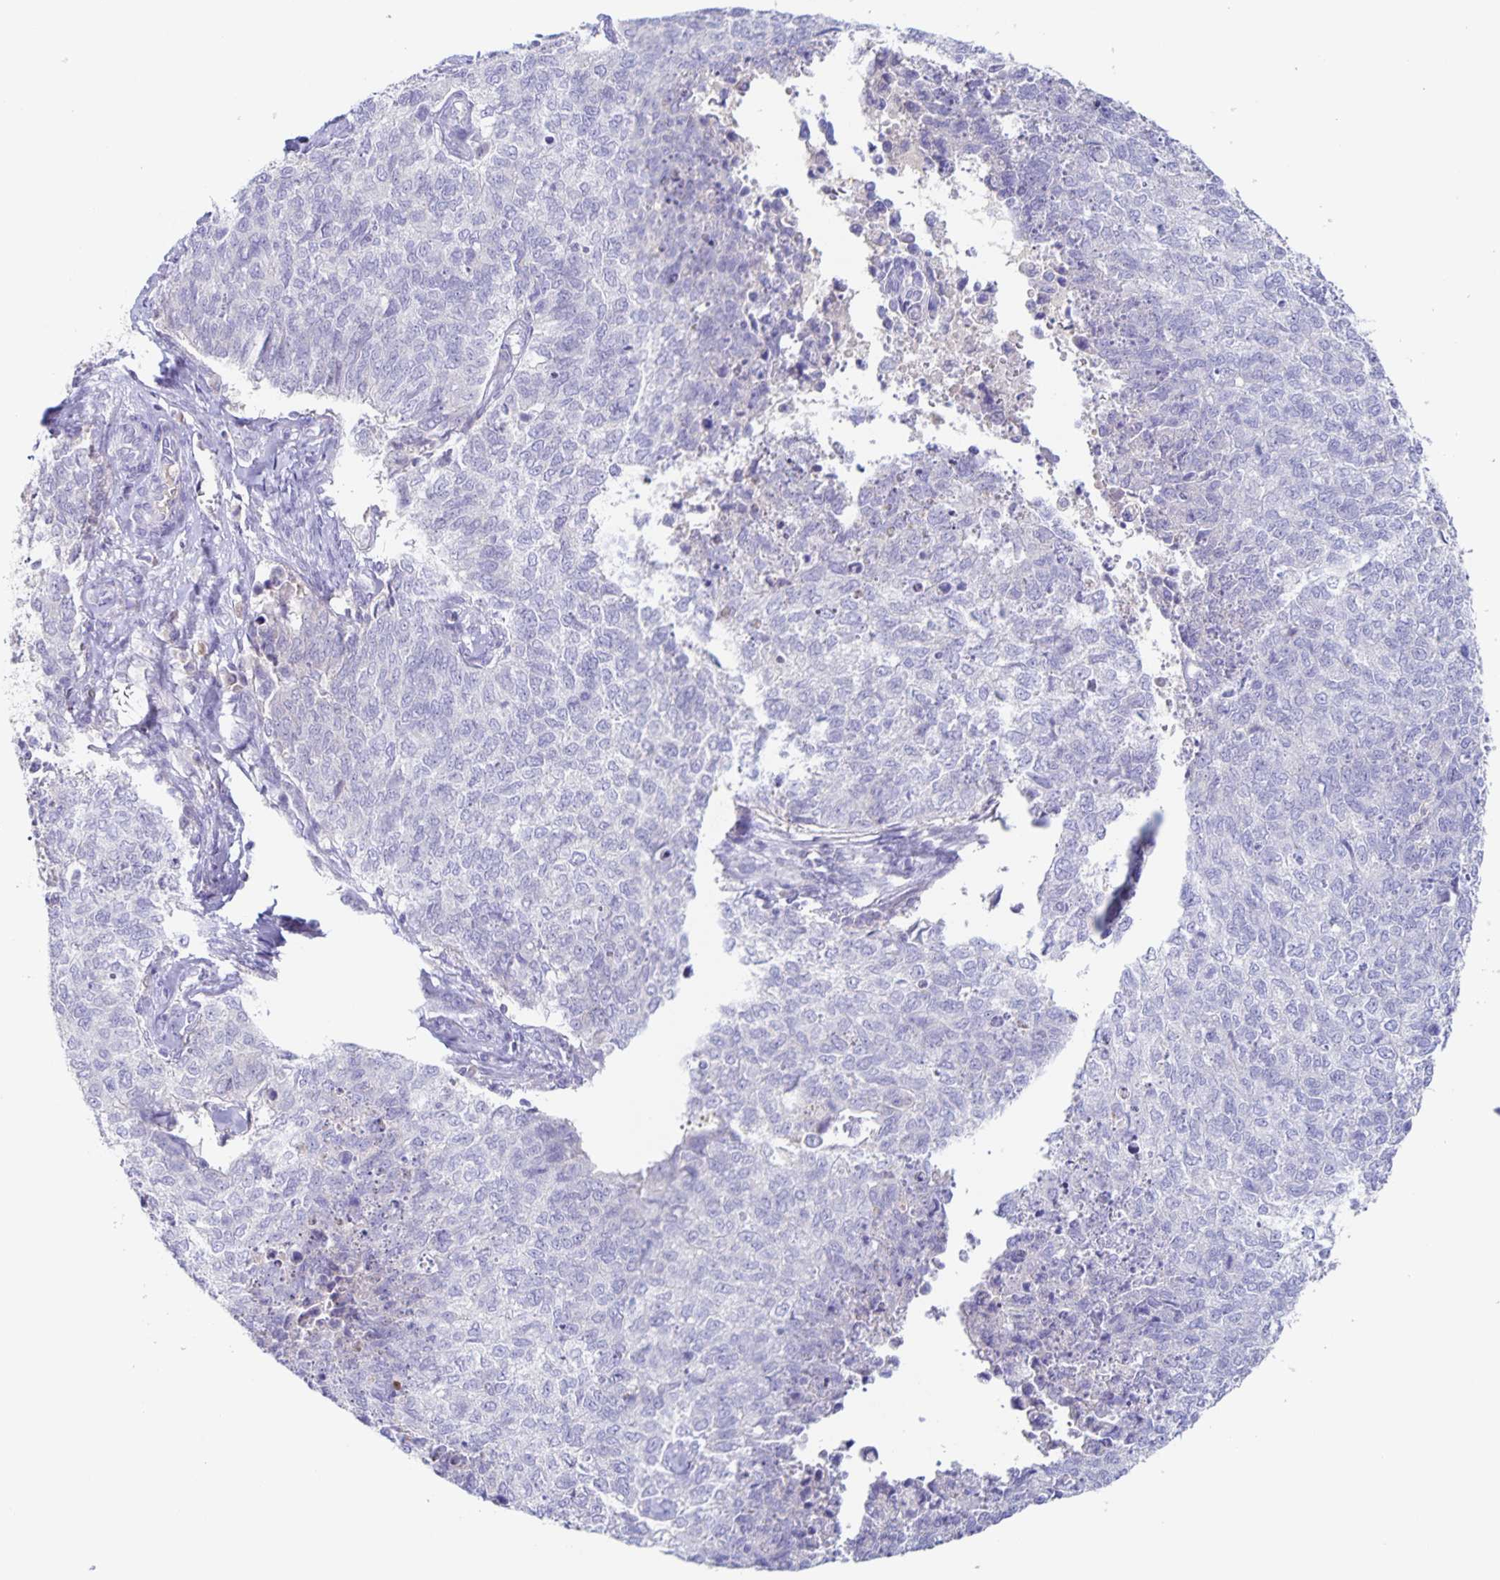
{"staining": {"intensity": "negative", "quantity": "none", "location": "none"}, "tissue": "cervical cancer", "cell_type": "Tumor cells", "image_type": "cancer", "snomed": [{"axis": "morphology", "description": "Adenocarcinoma, NOS"}, {"axis": "topography", "description": "Cervix"}], "caption": "Immunohistochemistry photomicrograph of neoplastic tissue: adenocarcinoma (cervical) stained with DAB displays no significant protein staining in tumor cells.", "gene": "RPL36A", "patient": {"sex": "female", "age": 63}}